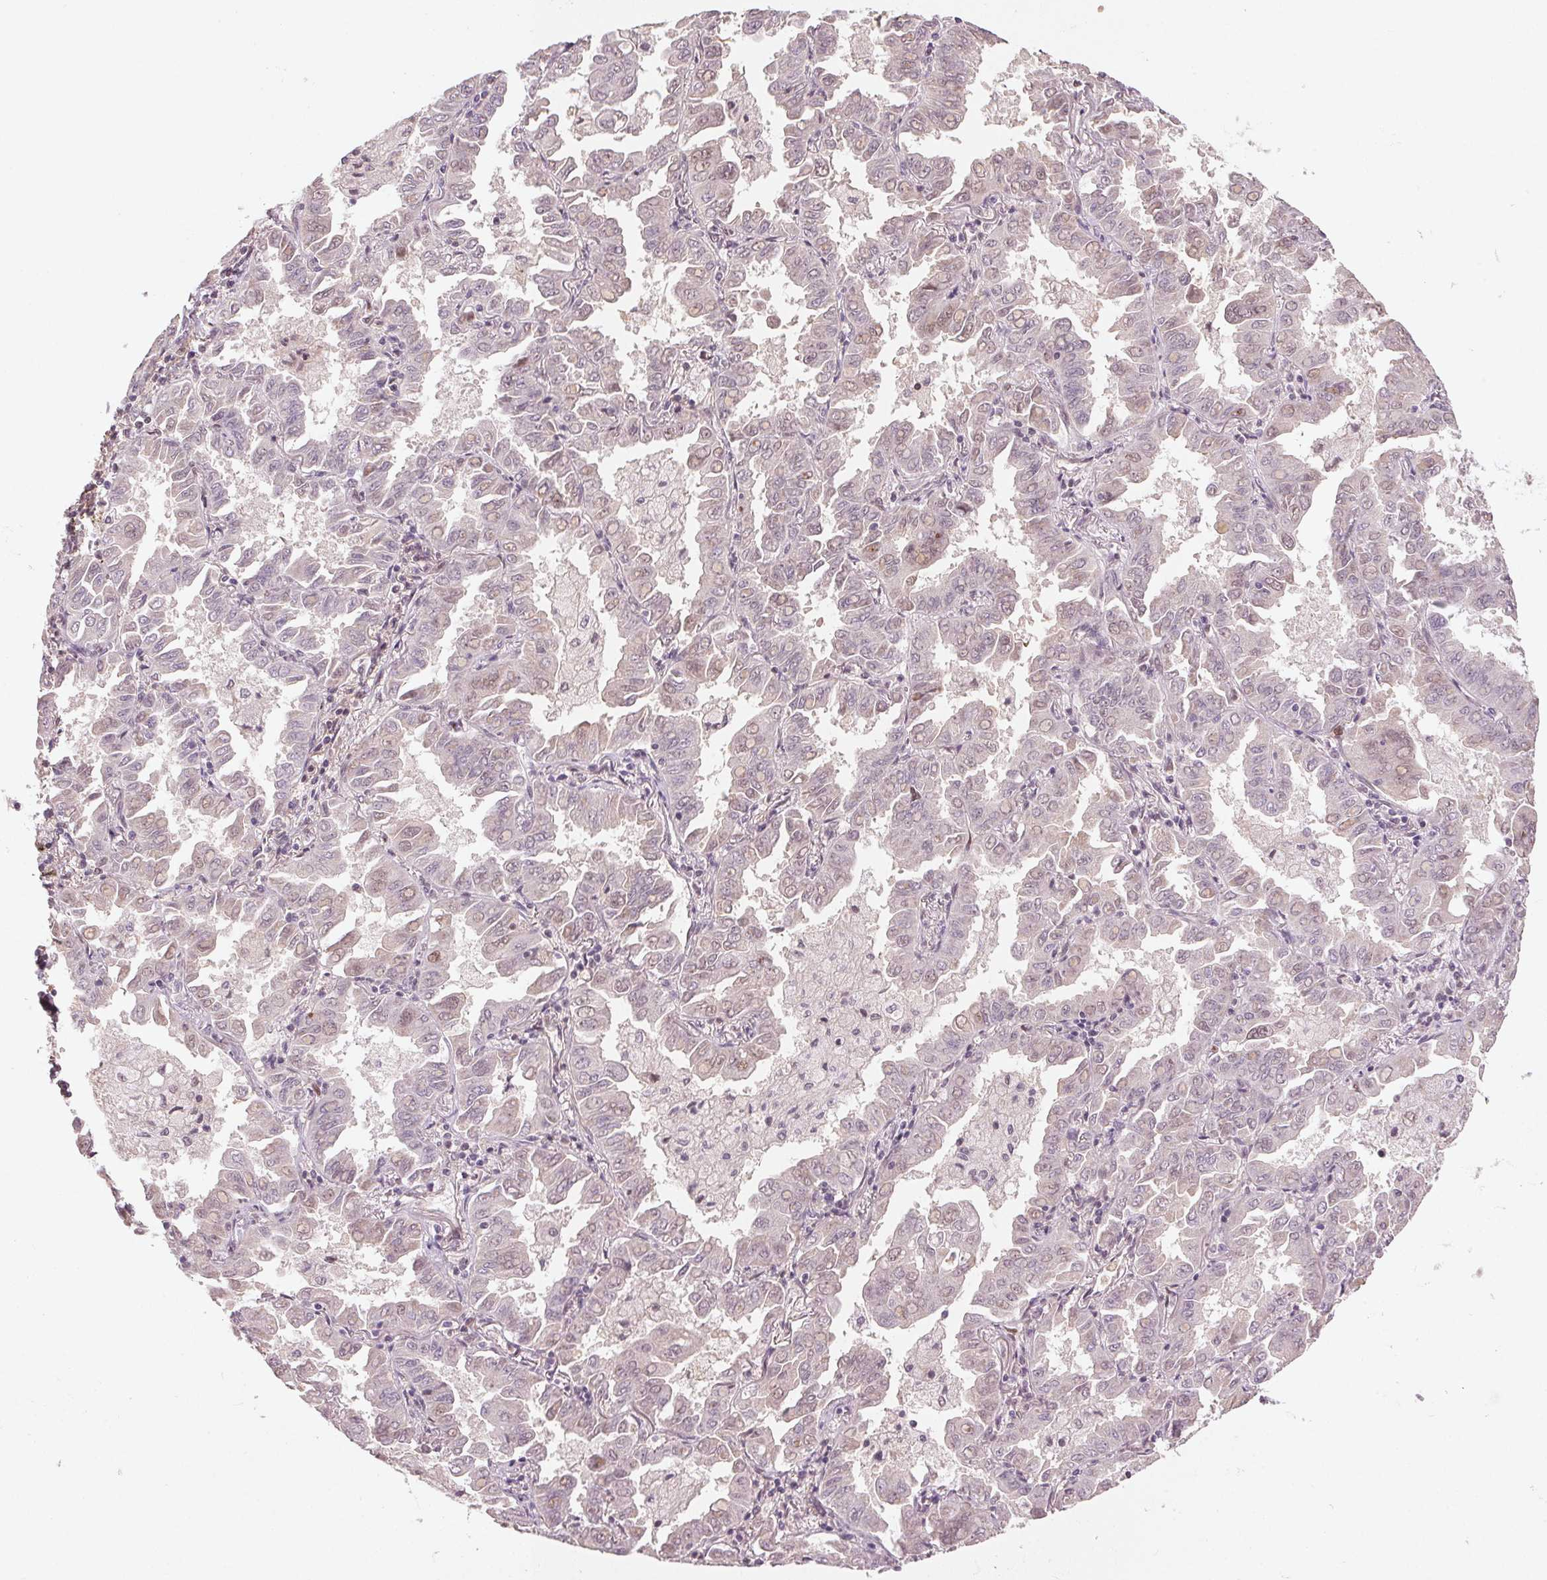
{"staining": {"intensity": "negative", "quantity": "none", "location": "none"}, "tissue": "lung cancer", "cell_type": "Tumor cells", "image_type": "cancer", "snomed": [{"axis": "morphology", "description": "Adenocarcinoma, NOS"}, {"axis": "topography", "description": "Lung"}], "caption": "IHC histopathology image of neoplastic tissue: human lung adenocarcinoma stained with DAB (3,3'-diaminobenzidine) shows no significant protein expression in tumor cells.", "gene": "TUB", "patient": {"sex": "male", "age": 64}}